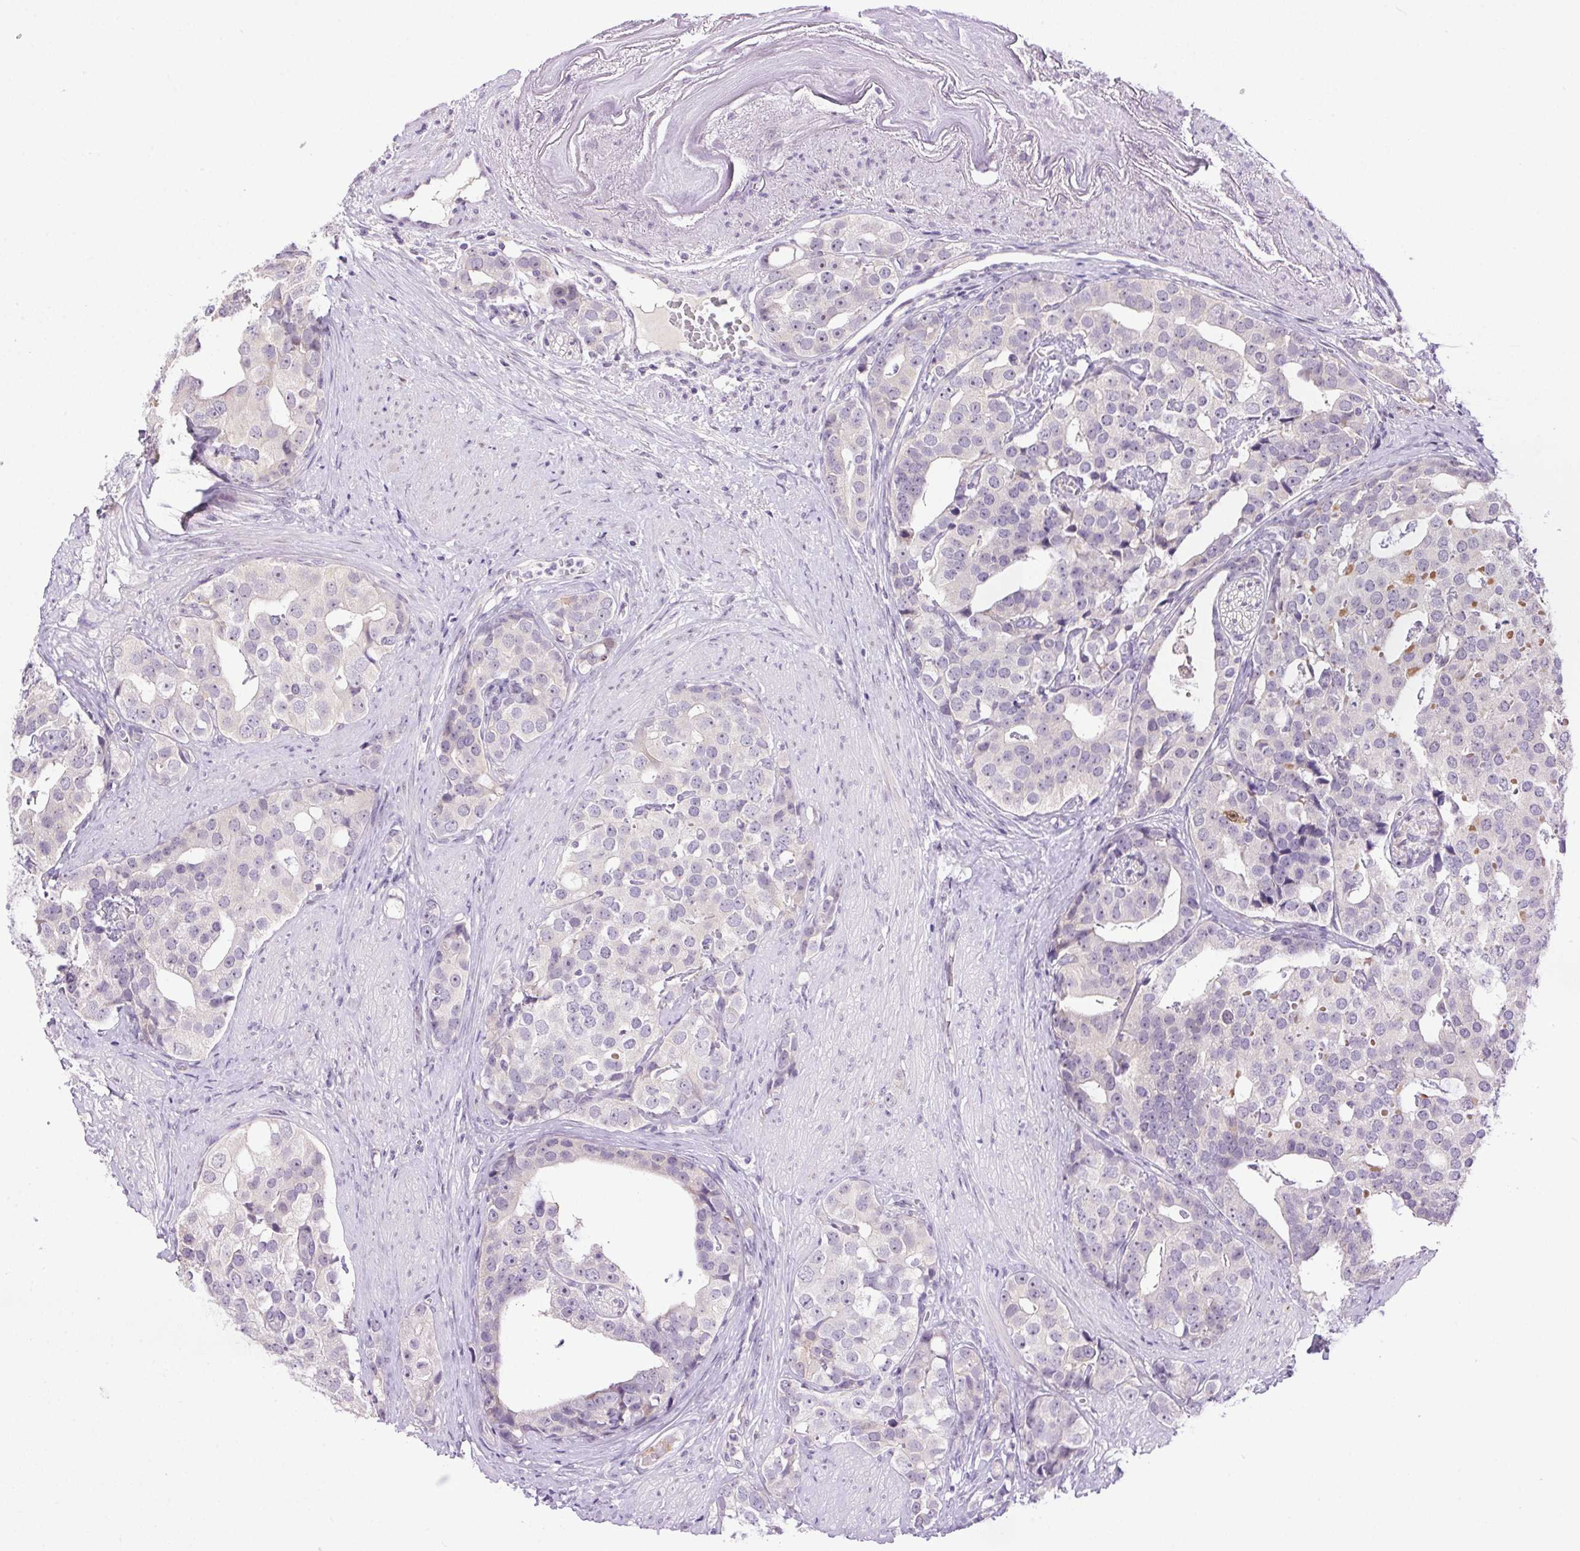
{"staining": {"intensity": "negative", "quantity": "none", "location": "none"}, "tissue": "prostate cancer", "cell_type": "Tumor cells", "image_type": "cancer", "snomed": [{"axis": "morphology", "description": "Adenocarcinoma, High grade"}, {"axis": "topography", "description": "Prostate"}], "caption": "The immunohistochemistry (IHC) micrograph has no significant staining in tumor cells of prostate cancer (adenocarcinoma (high-grade)) tissue. Nuclei are stained in blue.", "gene": "LRRTM1", "patient": {"sex": "male", "age": 71}}